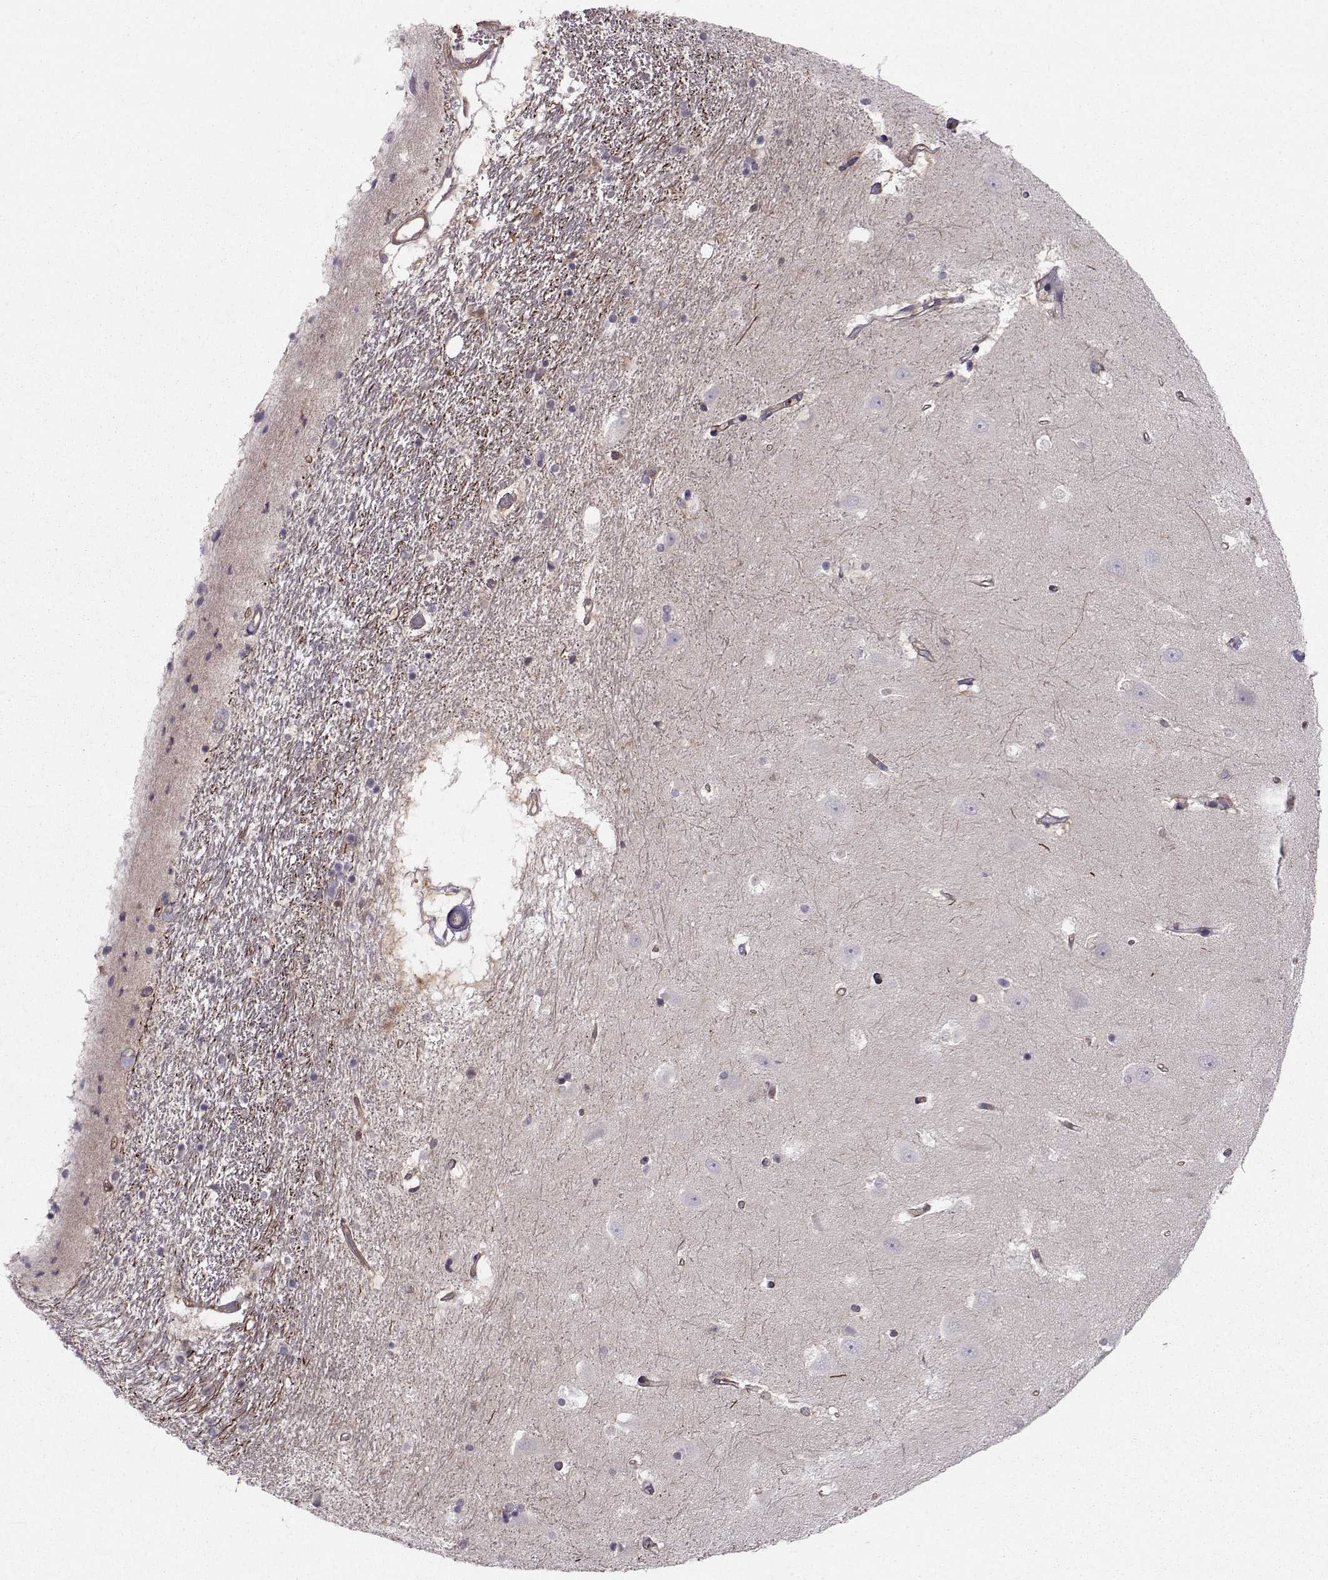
{"staining": {"intensity": "negative", "quantity": "none", "location": "none"}, "tissue": "hippocampus", "cell_type": "Glial cells", "image_type": "normal", "snomed": [{"axis": "morphology", "description": "Normal tissue, NOS"}, {"axis": "topography", "description": "Hippocampus"}], "caption": "Immunohistochemistry image of benign hippocampus stained for a protein (brown), which shows no expression in glial cells.", "gene": "ASB16", "patient": {"sex": "male", "age": 44}}